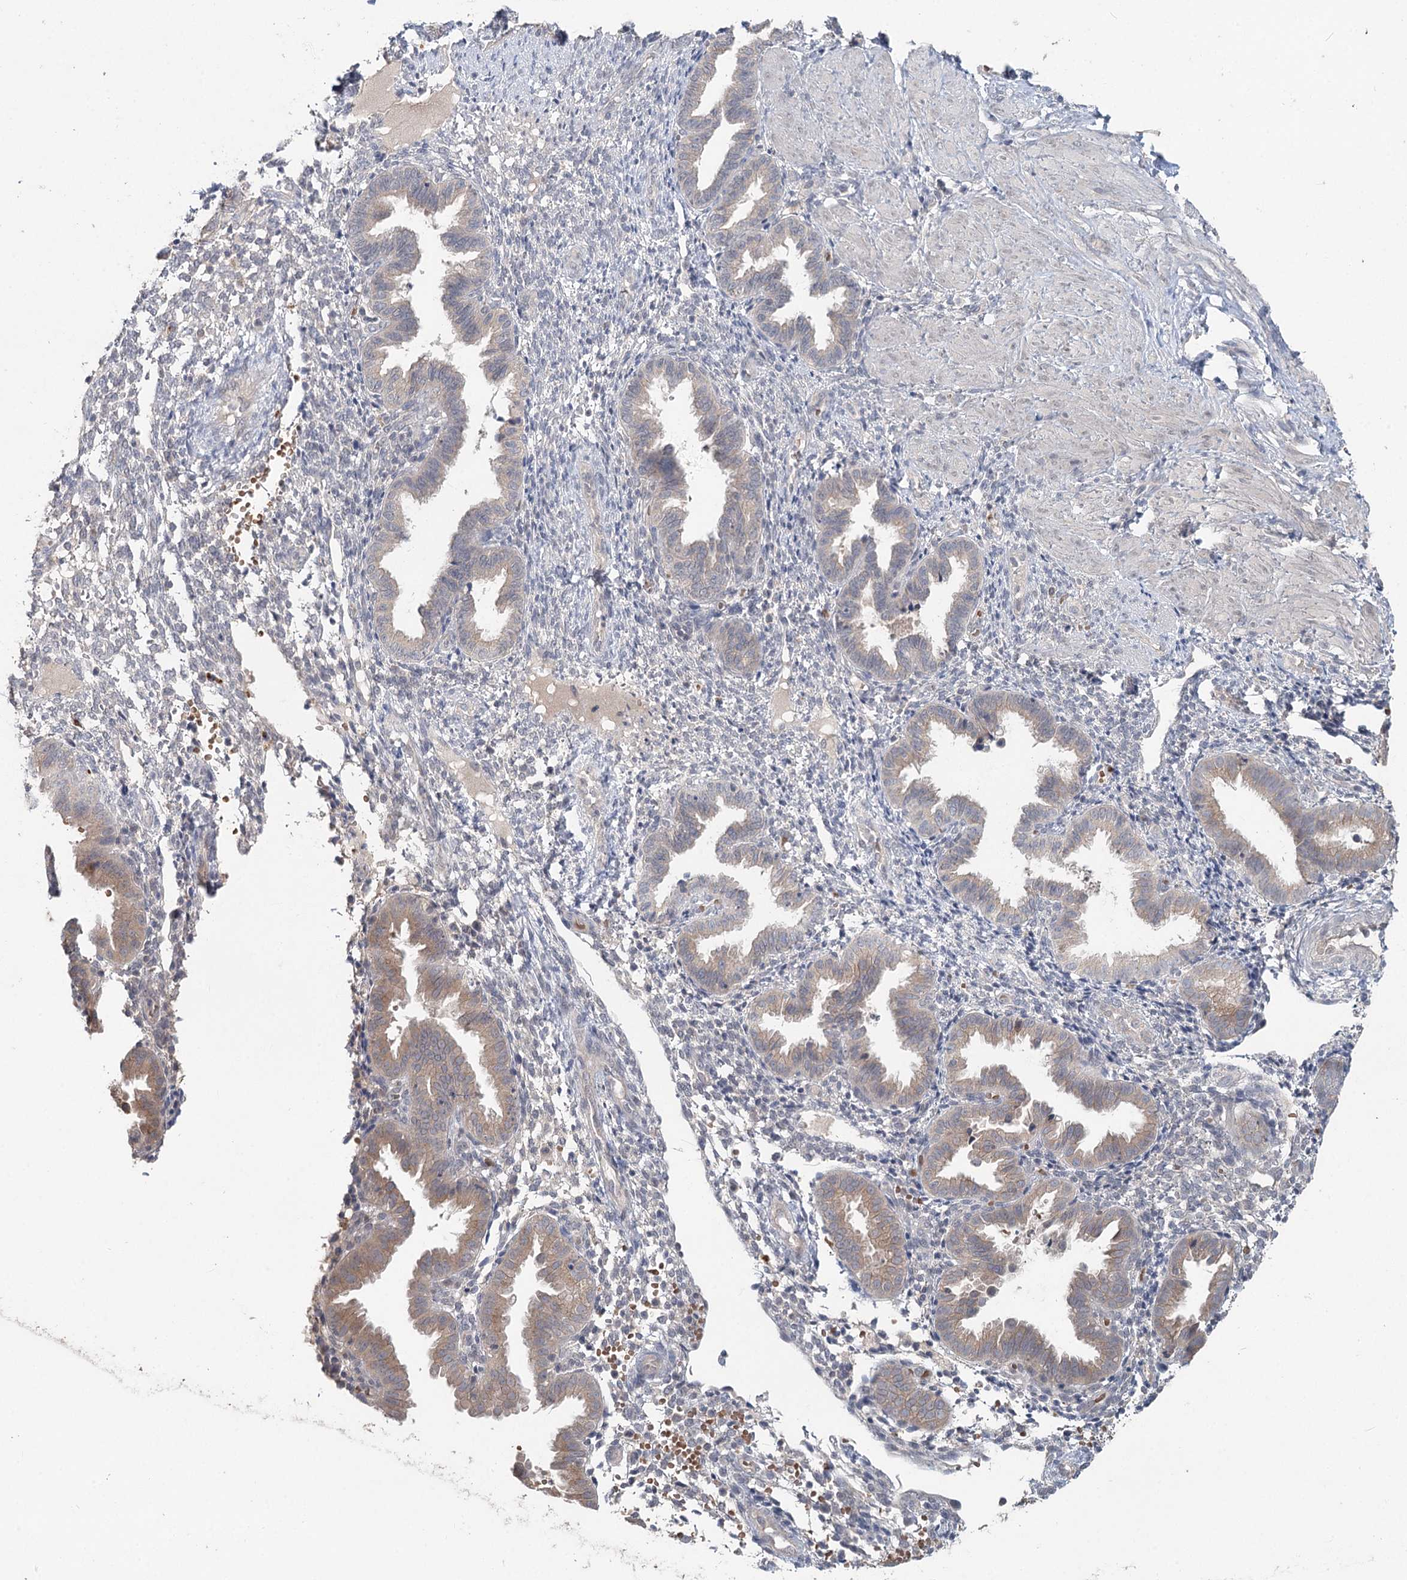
{"staining": {"intensity": "negative", "quantity": "none", "location": "none"}, "tissue": "endometrium", "cell_type": "Cells in endometrial stroma", "image_type": "normal", "snomed": [{"axis": "morphology", "description": "Normal tissue, NOS"}, {"axis": "topography", "description": "Endometrium"}], "caption": "The immunohistochemistry histopathology image has no significant expression in cells in endometrial stroma of endometrium.", "gene": "FBXO7", "patient": {"sex": "female", "age": 33}}